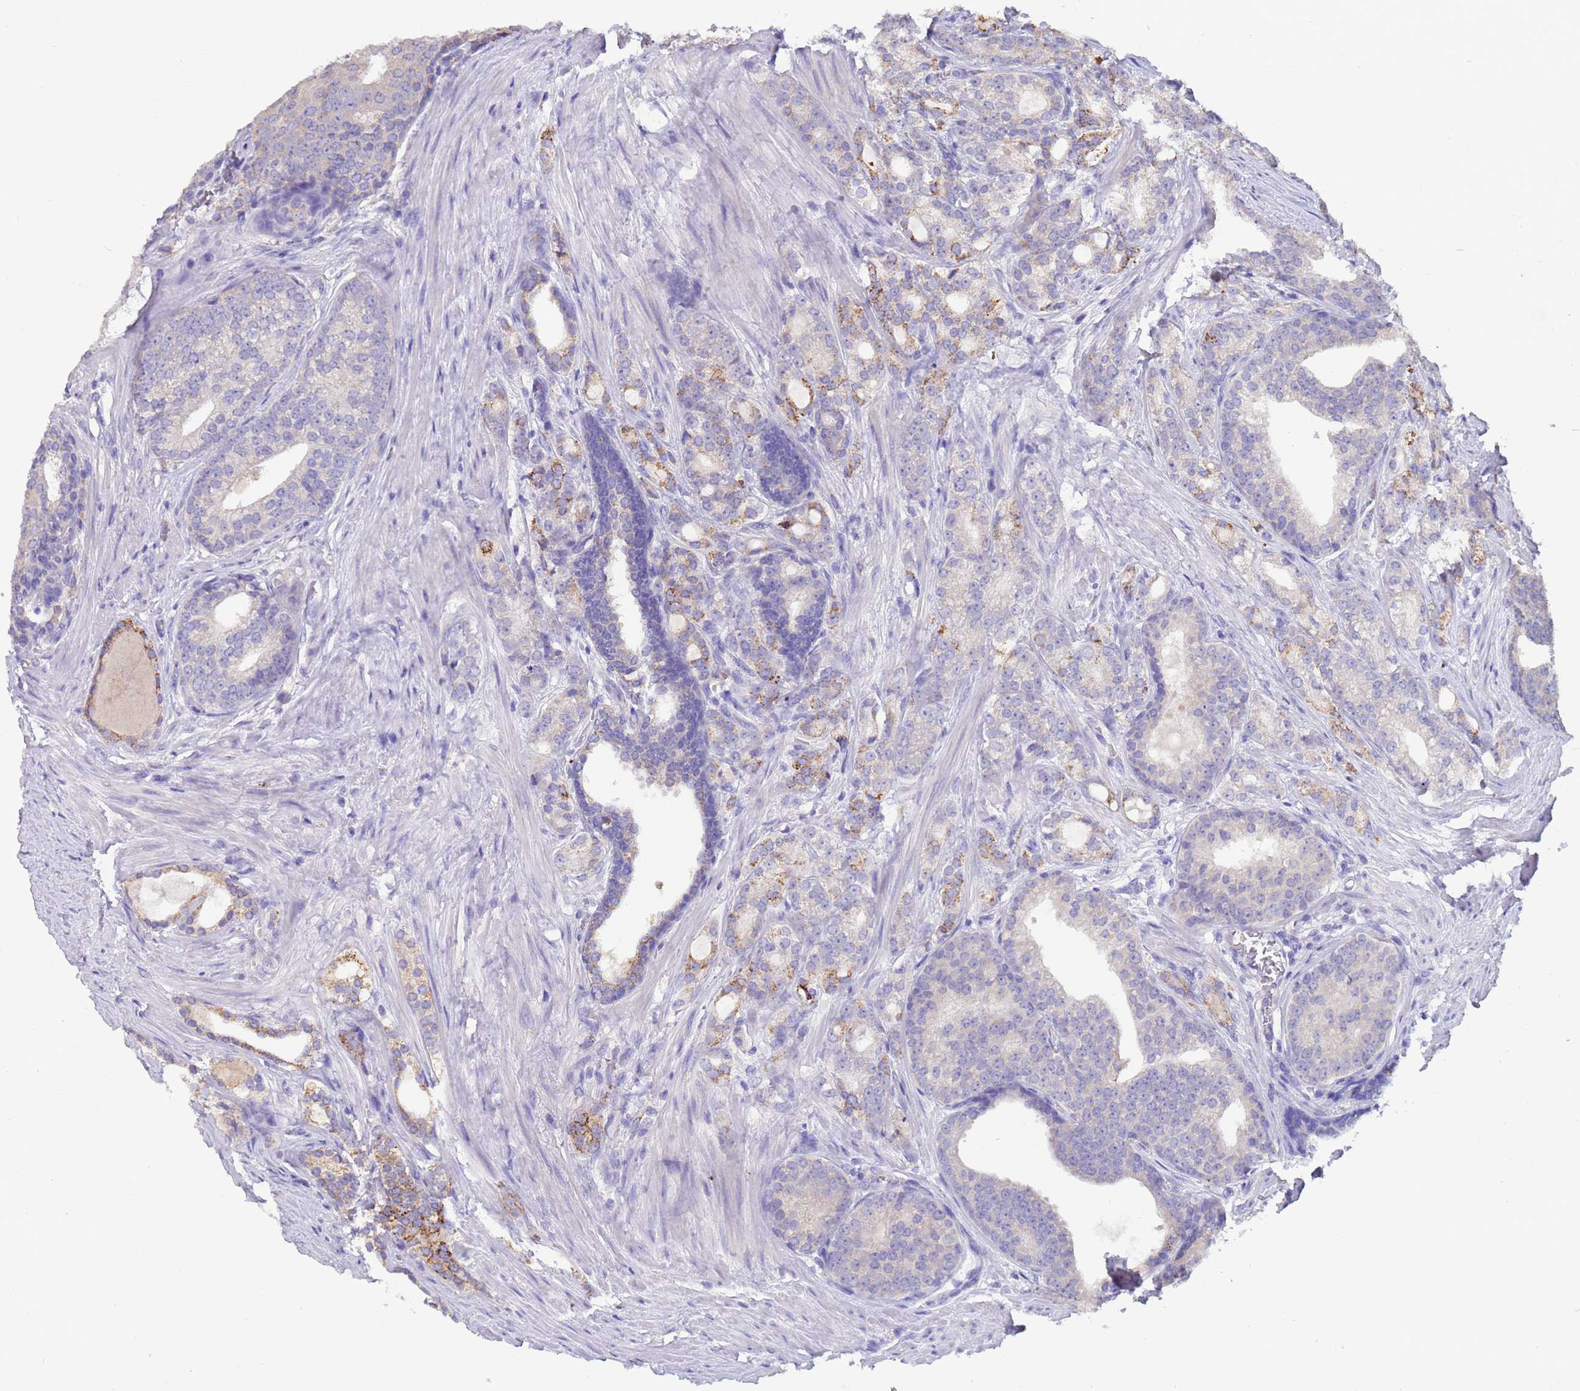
{"staining": {"intensity": "moderate", "quantity": "<25%", "location": "cytoplasmic/membranous"}, "tissue": "prostate cancer", "cell_type": "Tumor cells", "image_type": "cancer", "snomed": [{"axis": "morphology", "description": "Adenocarcinoma, Low grade"}, {"axis": "topography", "description": "Prostate"}], "caption": "This is a histology image of immunohistochemistry staining of low-grade adenocarcinoma (prostate), which shows moderate positivity in the cytoplasmic/membranous of tumor cells.", "gene": "SLC24A3", "patient": {"sex": "male", "age": 71}}